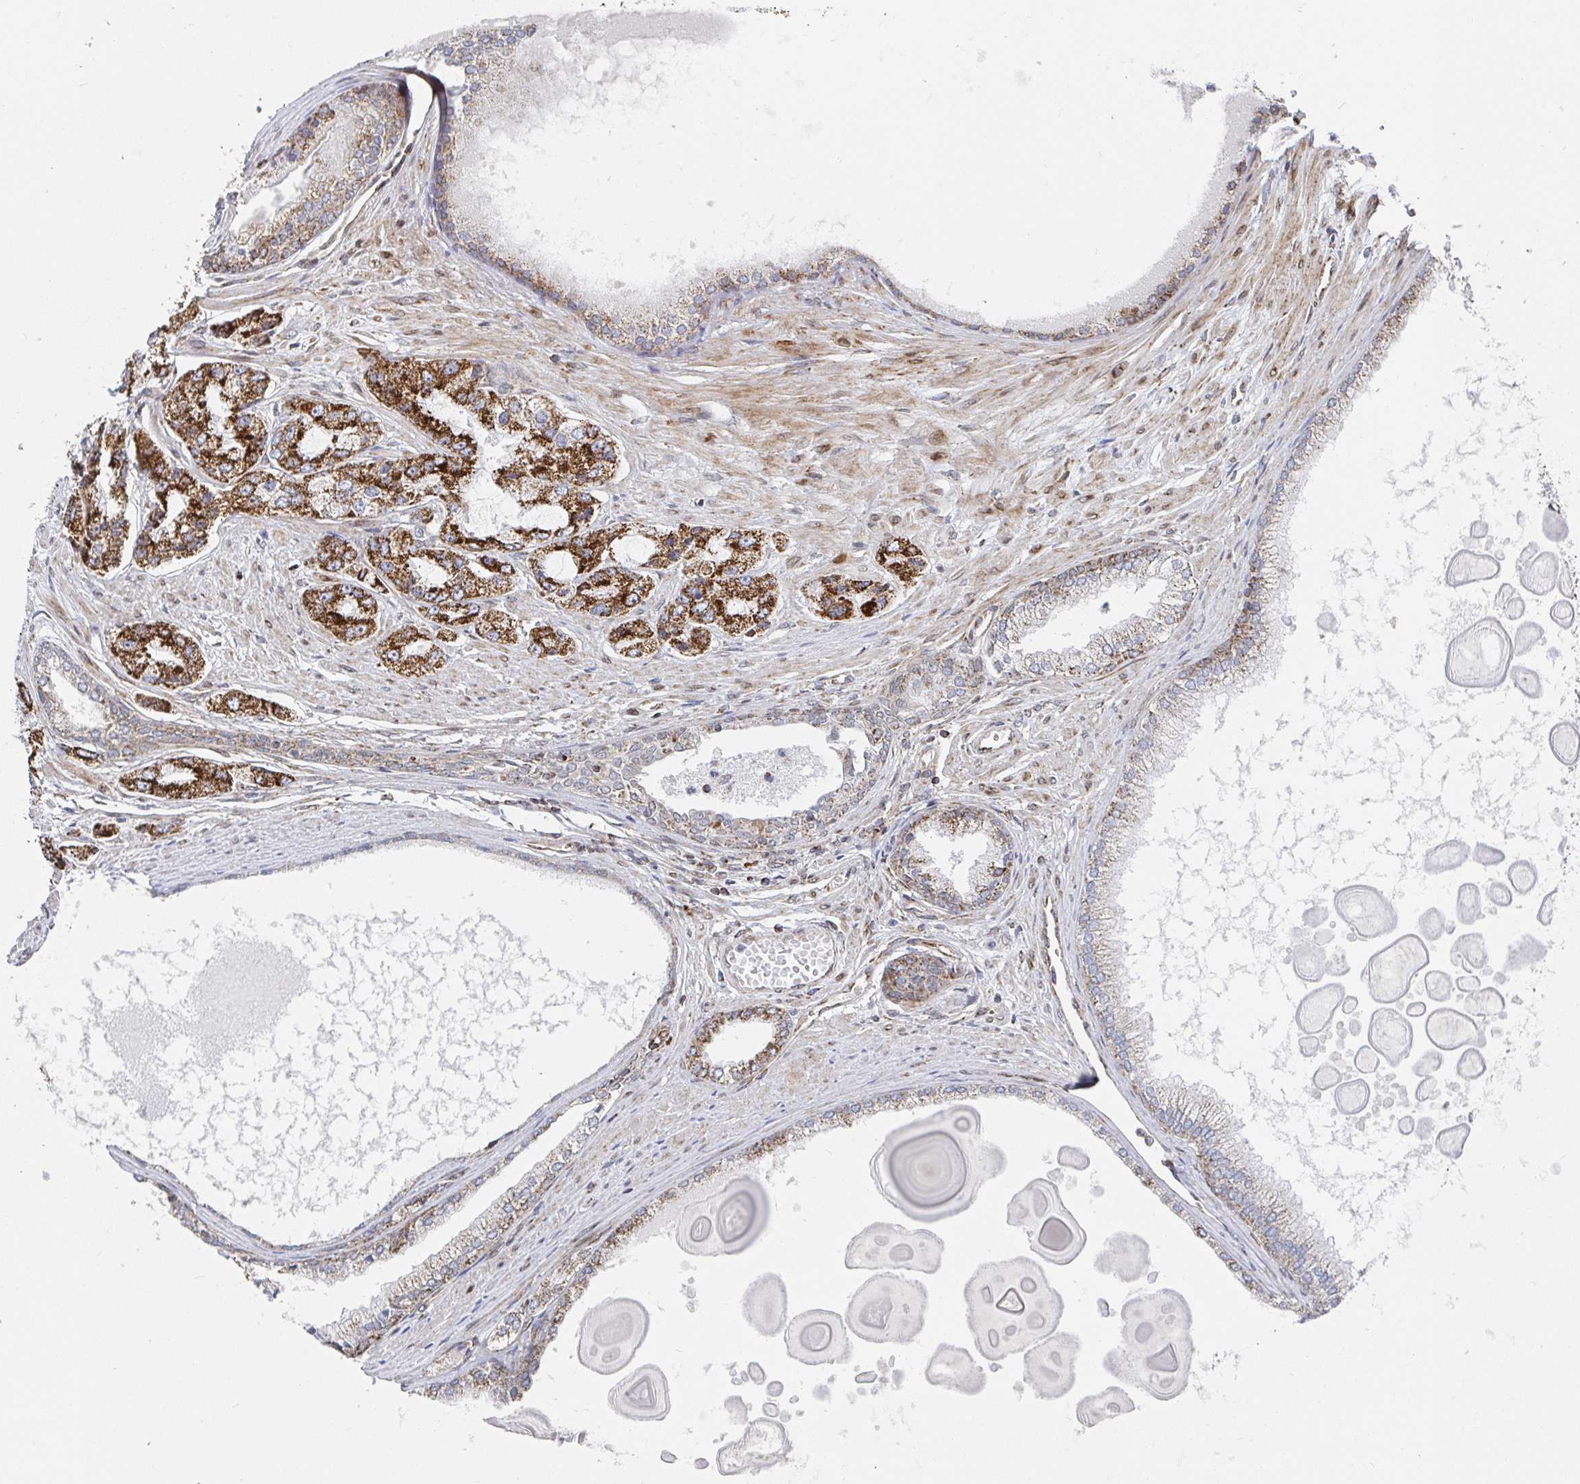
{"staining": {"intensity": "strong", "quantity": ">75%", "location": "cytoplasmic/membranous"}, "tissue": "prostate cancer", "cell_type": "Tumor cells", "image_type": "cancer", "snomed": [{"axis": "morphology", "description": "Adenocarcinoma, Low grade"}, {"axis": "topography", "description": "Prostate"}], "caption": "DAB immunohistochemical staining of prostate adenocarcinoma (low-grade) demonstrates strong cytoplasmic/membranous protein staining in approximately >75% of tumor cells.", "gene": "STARD8", "patient": {"sex": "male", "age": 69}}